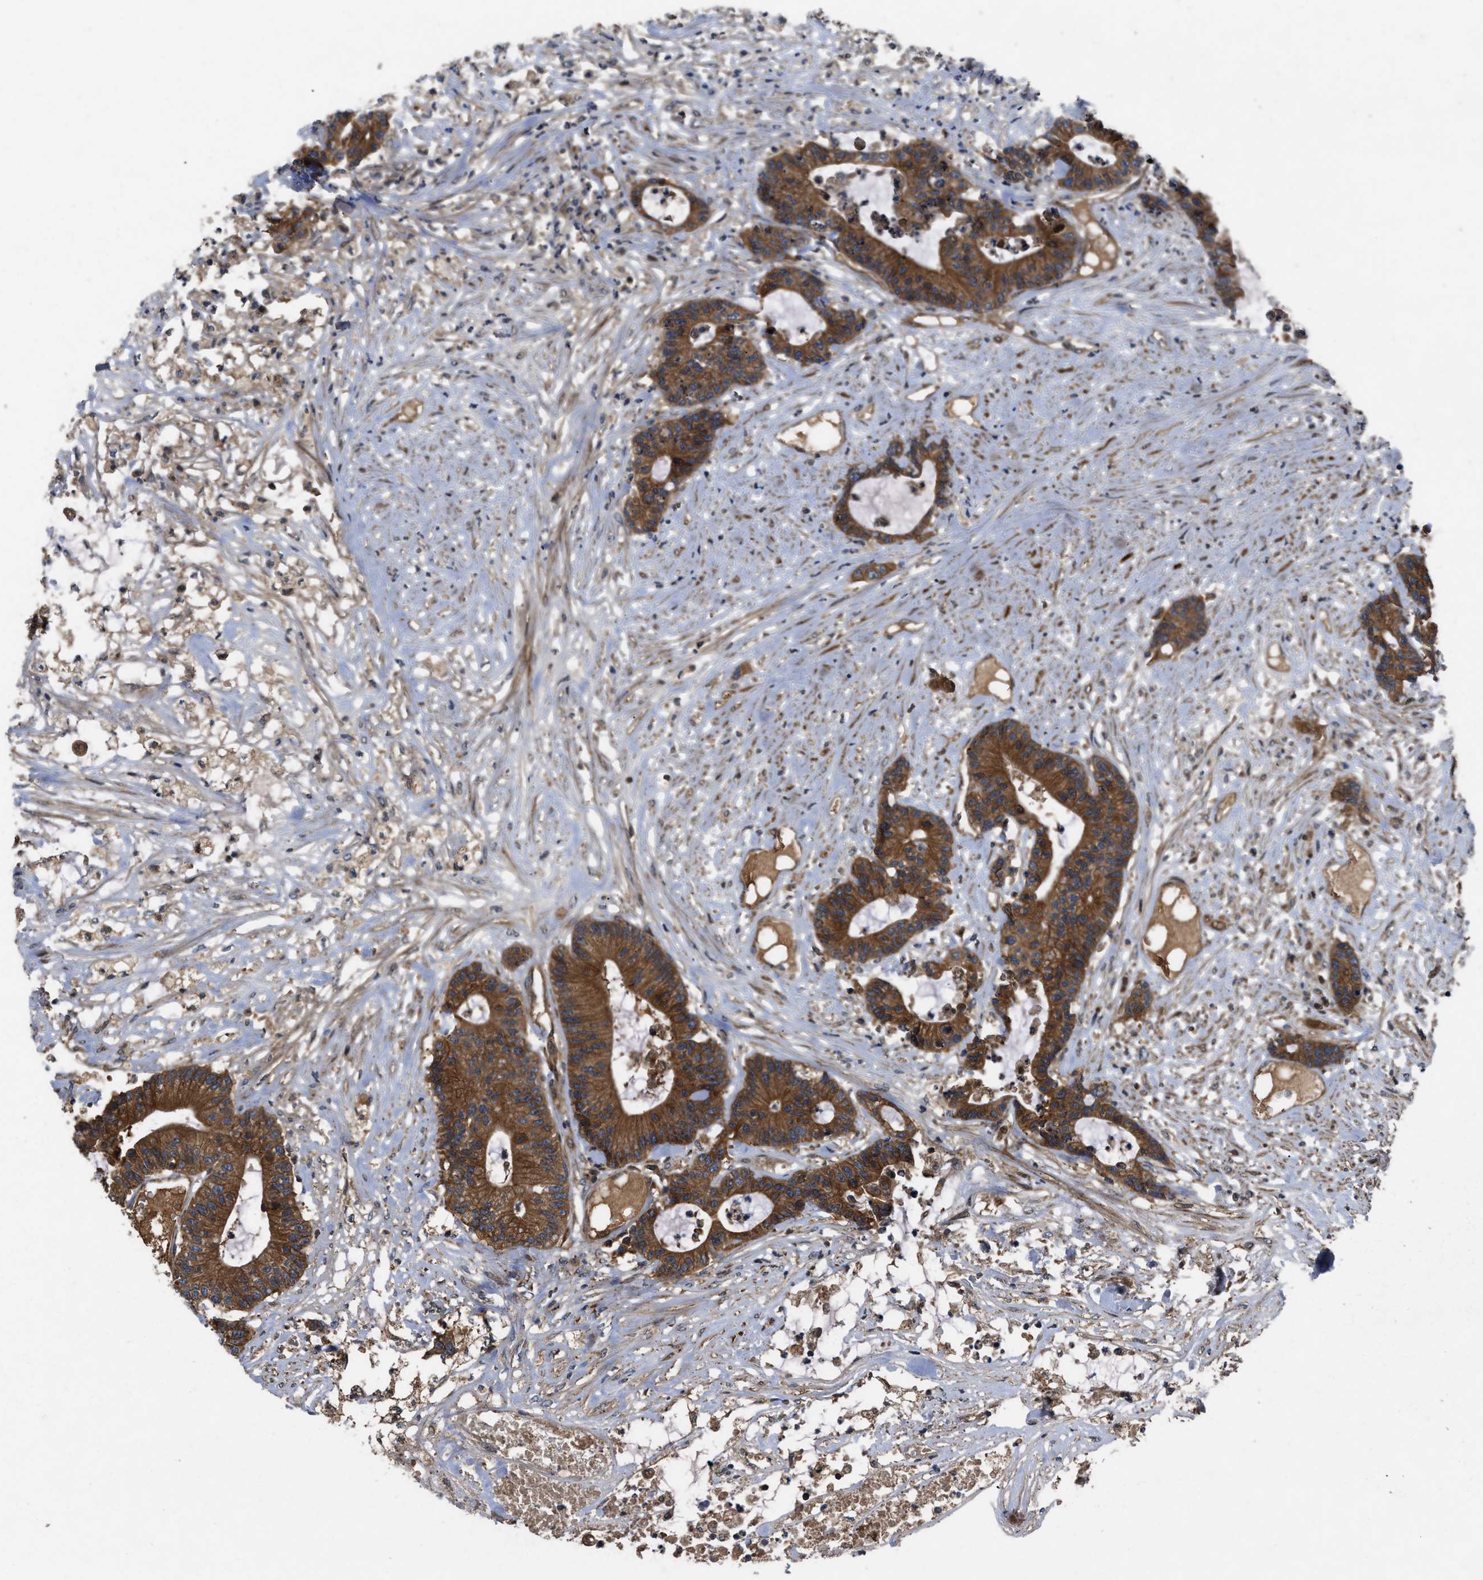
{"staining": {"intensity": "strong", "quantity": ">75%", "location": "cytoplasmic/membranous"}, "tissue": "colorectal cancer", "cell_type": "Tumor cells", "image_type": "cancer", "snomed": [{"axis": "morphology", "description": "Adenocarcinoma, NOS"}, {"axis": "topography", "description": "Colon"}], "caption": "Colorectal adenocarcinoma was stained to show a protein in brown. There is high levels of strong cytoplasmic/membranous expression in approximately >75% of tumor cells. Ihc stains the protein of interest in brown and the nuclei are stained blue.", "gene": "CNNM3", "patient": {"sex": "female", "age": 84}}